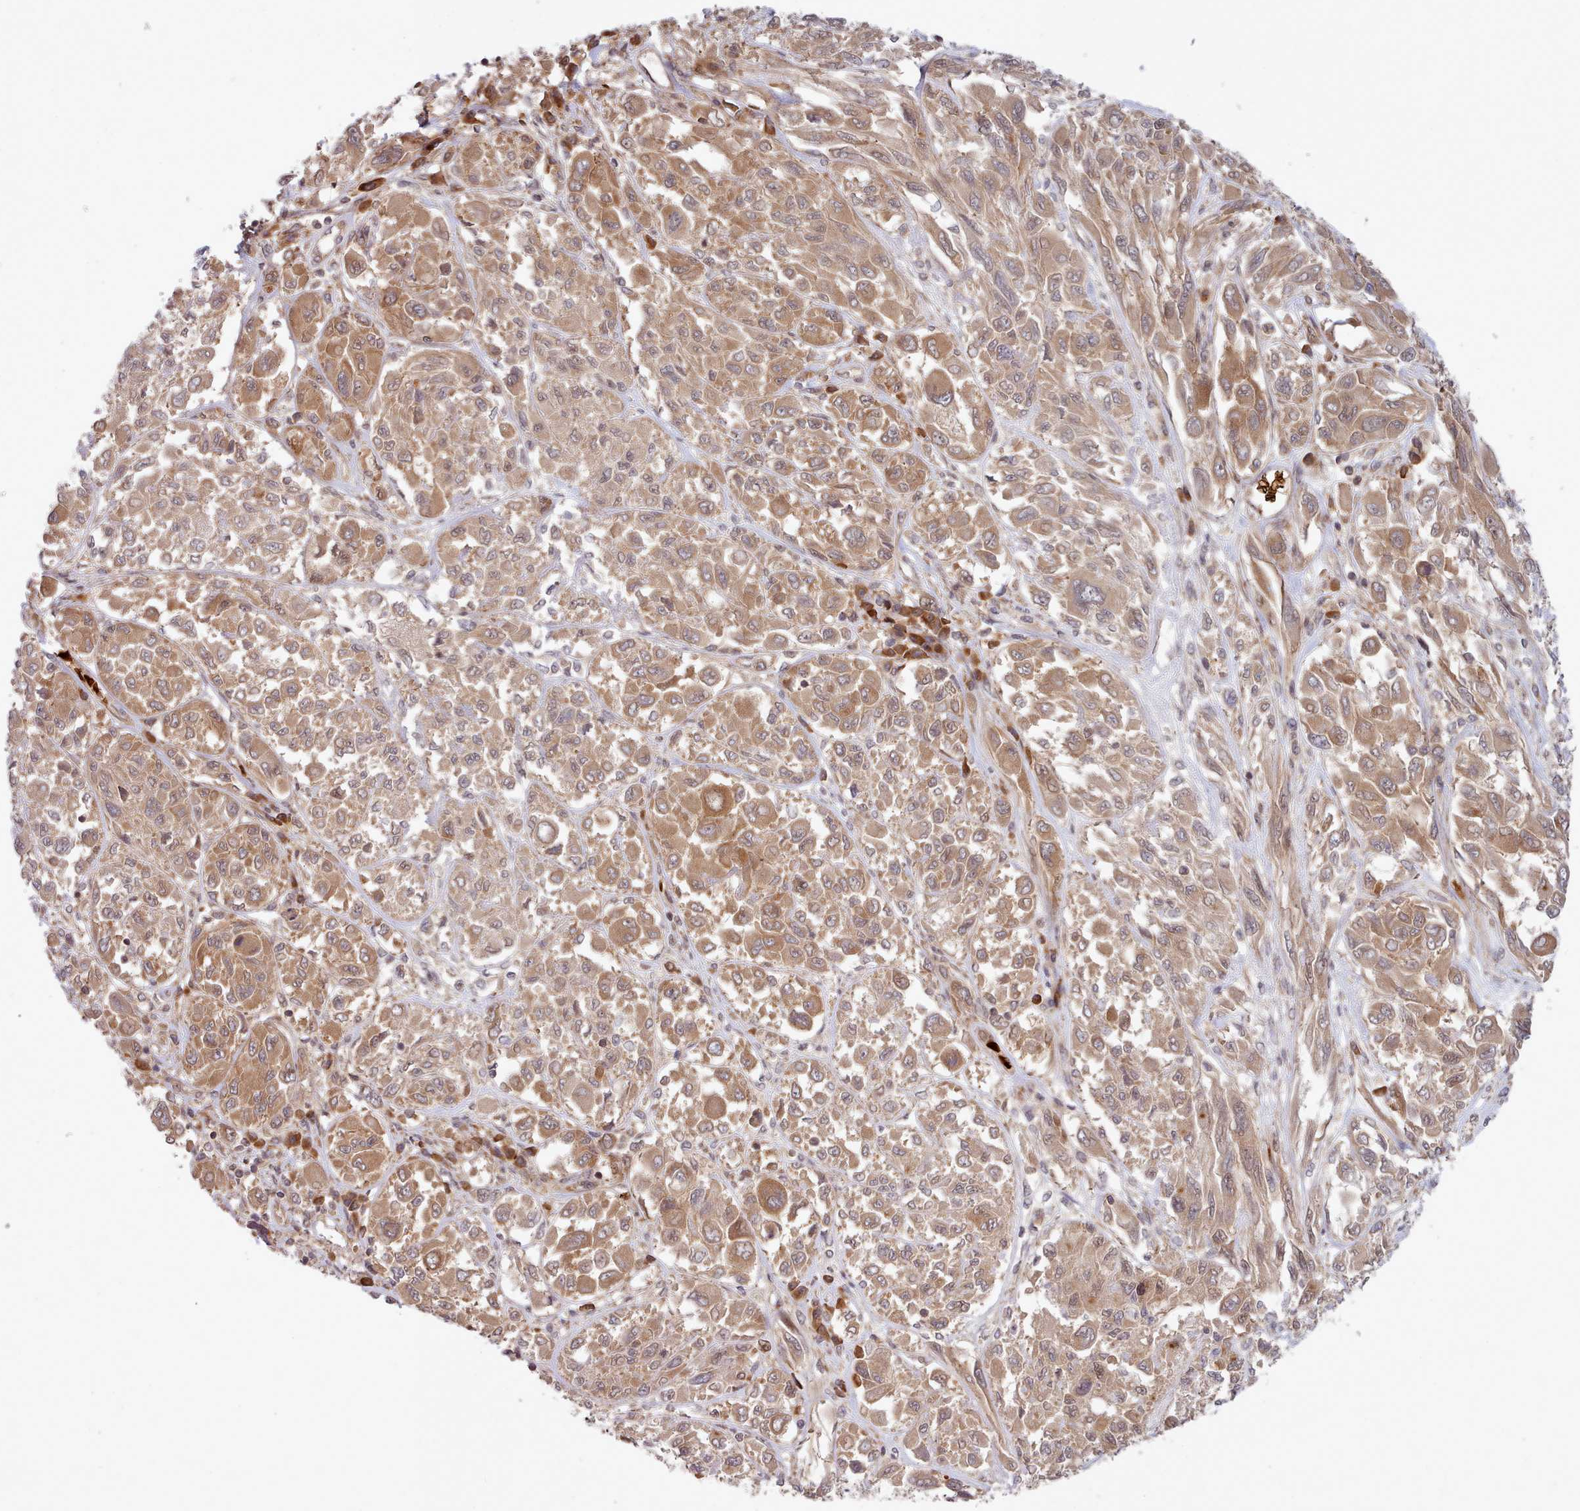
{"staining": {"intensity": "moderate", "quantity": ">75%", "location": "cytoplasmic/membranous"}, "tissue": "melanoma", "cell_type": "Tumor cells", "image_type": "cancer", "snomed": [{"axis": "morphology", "description": "Malignant melanoma, NOS"}, {"axis": "topography", "description": "Skin"}], "caption": "Protein staining exhibits moderate cytoplasmic/membranous expression in about >75% of tumor cells in malignant melanoma. The staining is performed using DAB (3,3'-diaminobenzidine) brown chromogen to label protein expression. The nuclei are counter-stained blue using hematoxylin.", "gene": "UBE2G1", "patient": {"sex": "female", "age": 91}}